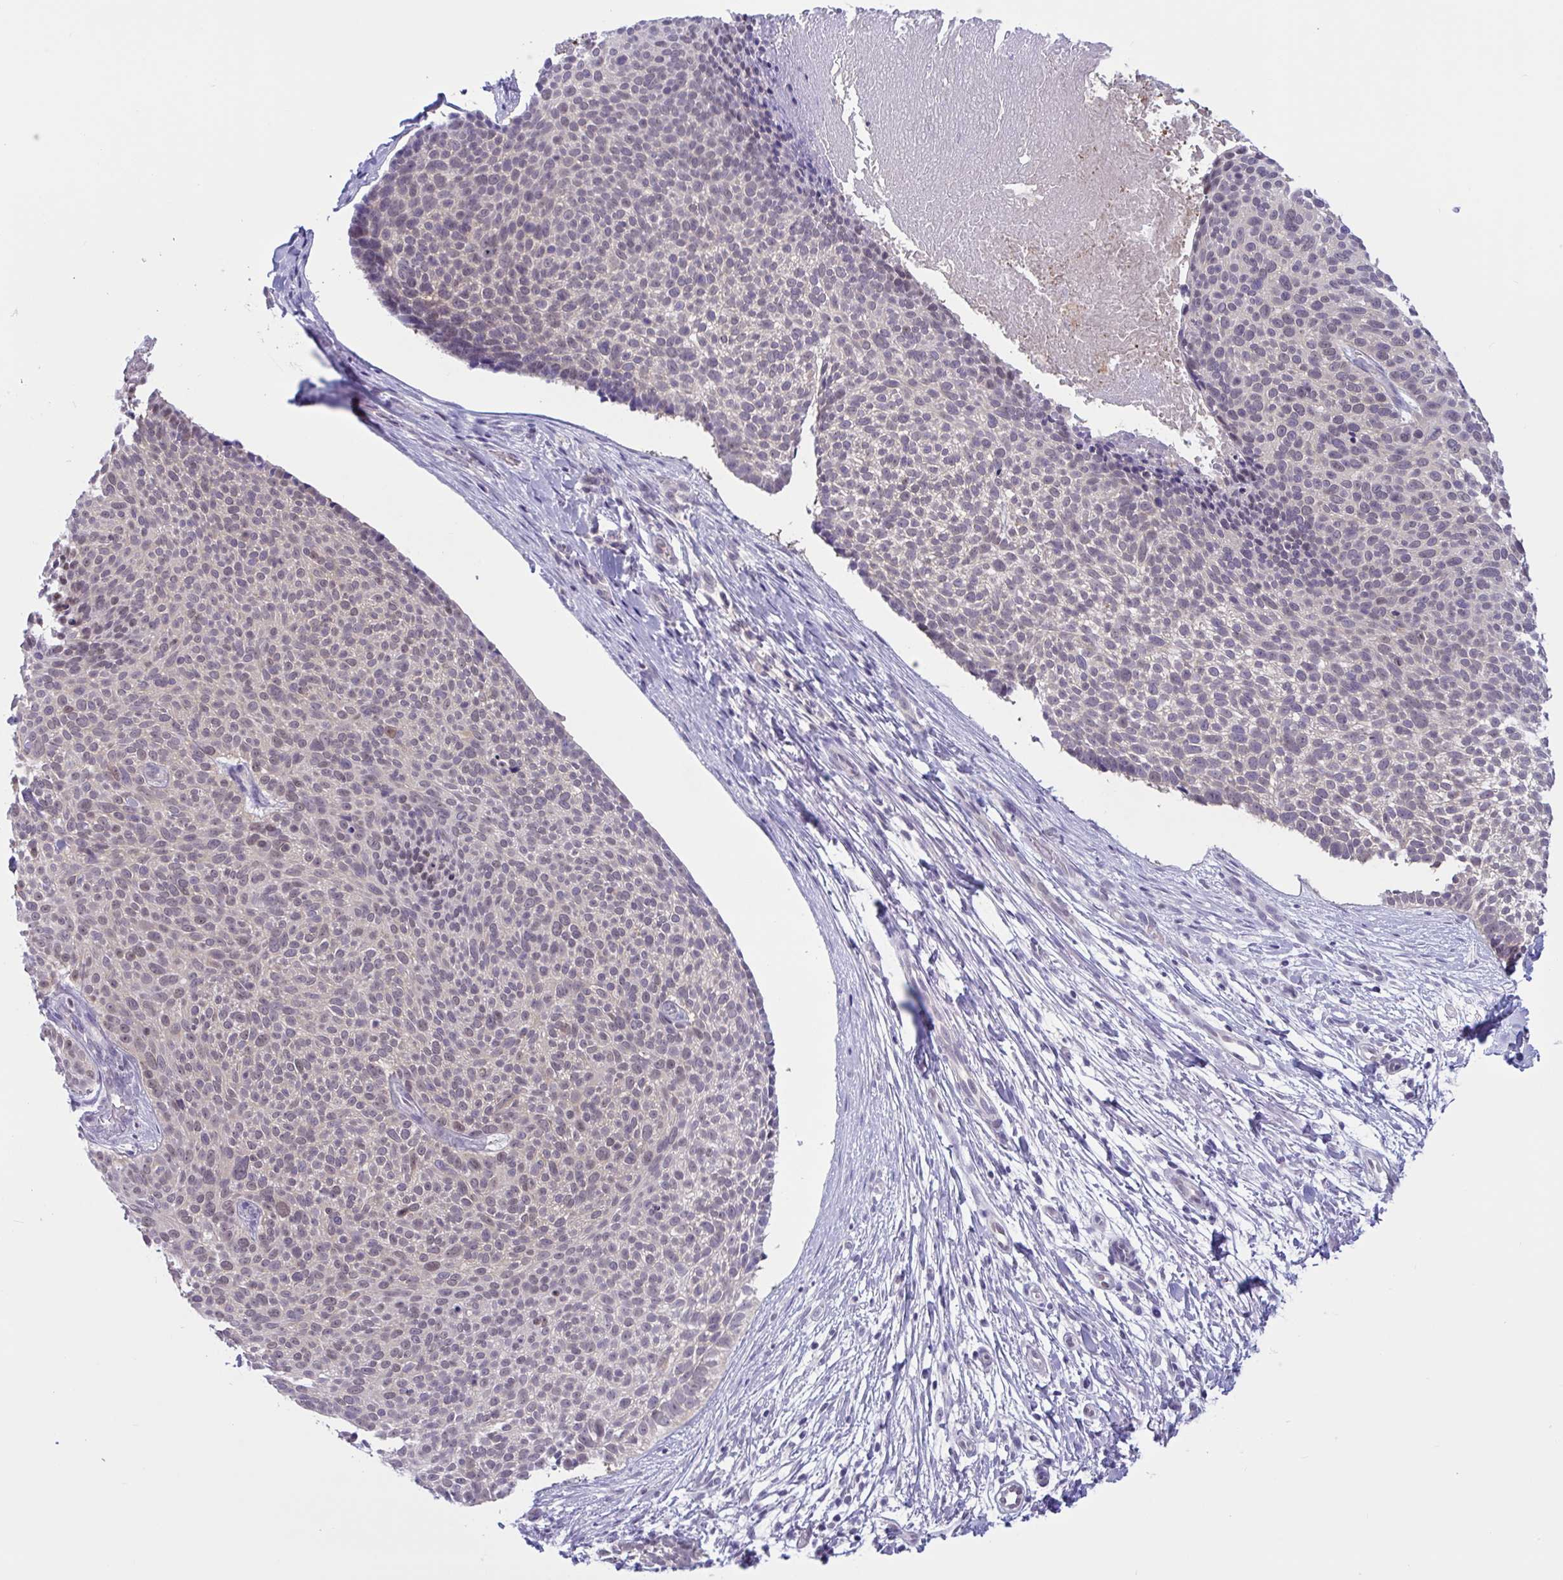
{"staining": {"intensity": "negative", "quantity": "none", "location": "none"}, "tissue": "skin cancer", "cell_type": "Tumor cells", "image_type": "cancer", "snomed": [{"axis": "morphology", "description": "Basal cell carcinoma"}, {"axis": "topography", "description": "Skin"}, {"axis": "topography", "description": "Skin of back"}], "caption": "Protein analysis of basal cell carcinoma (skin) exhibits no significant positivity in tumor cells.", "gene": "TSN", "patient": {"sex": "male", "age": 81}}